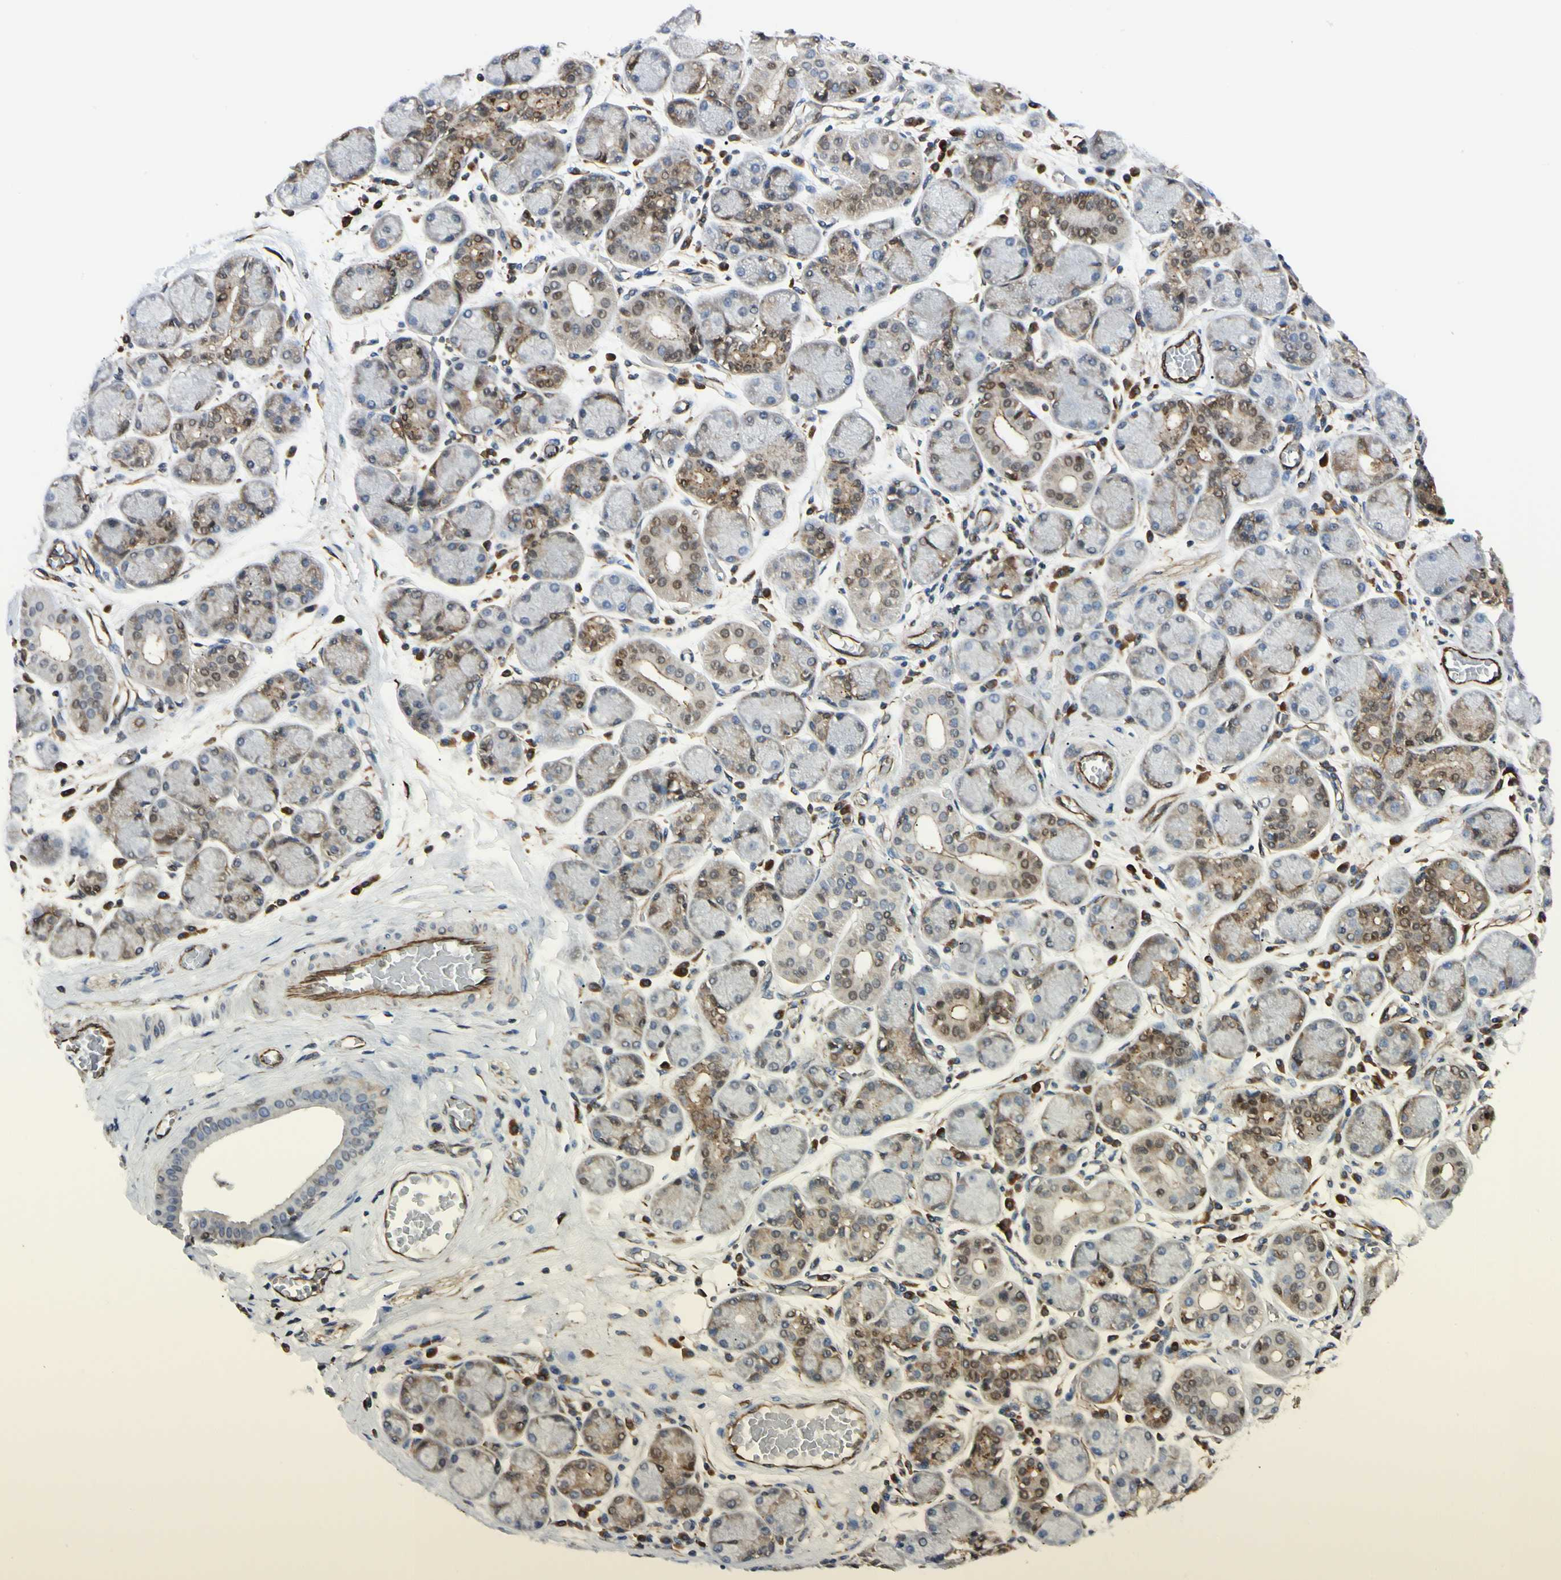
{"staining": {"intensity": "moderate", "quantity": "<25%", "location": "cytoplasmic/membranous,nuclear"}, "tissue": "salivary gland", "cell_type": "Glandular cells", "image_type": "normal", "snomed": [{"axis": "morphology", "description": "Normal tissue, NOS"}, {"axis": "topography", "description": "Salivary gland"}], "caption": "Salivary gland stained with DAB (3,3'-diaminobenzidine) immunohistochemistry reveals low levels of moderate cytoplasmic/membranous,nuclear expression in approximately <25% of glandular cells.", "gene": "FTH1", "patient": {"sex": "female", "age": 24}}